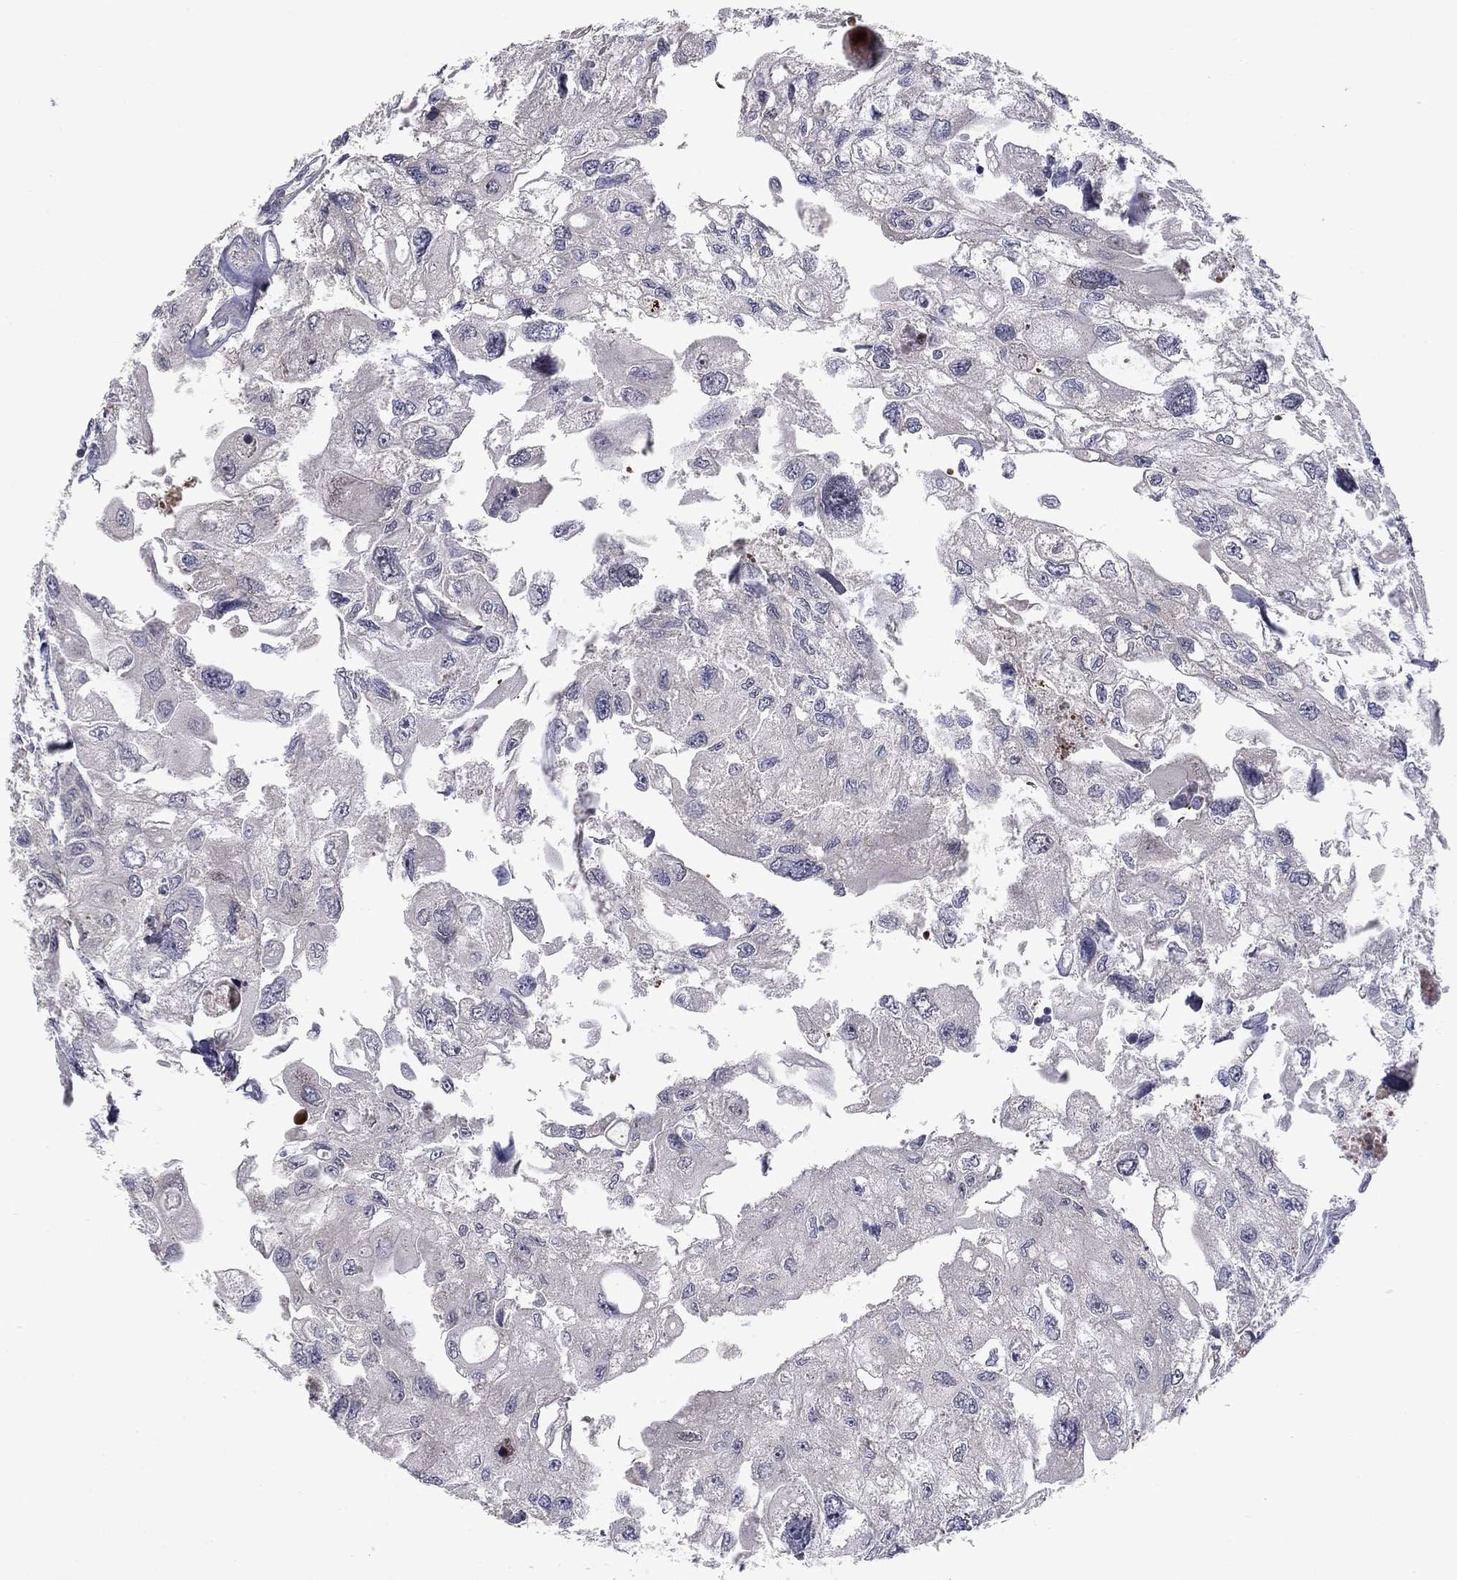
{"staining": {"intensity": "negative", "quantity": "none", "location": "none"}, "tissue": "urothelial cancer", "cell_type": "Tumor cells", "image_type": "cancer", "snomed": [{"axis": "morphology", "description": "Urothelial carcinoma, High grade"}, {"axis": "topography", "description": "Urinary bladder"}], "caption": "The image exhibits no staining of tumor cells in high-grade urothelial carcinoma. (Stains: DAB IHC with hematoxylin counter stain, Microscopy: brightfield microscopy at high magnification).", "gene": "MIOS", "patient": {"sex": "male", "age": 59}}